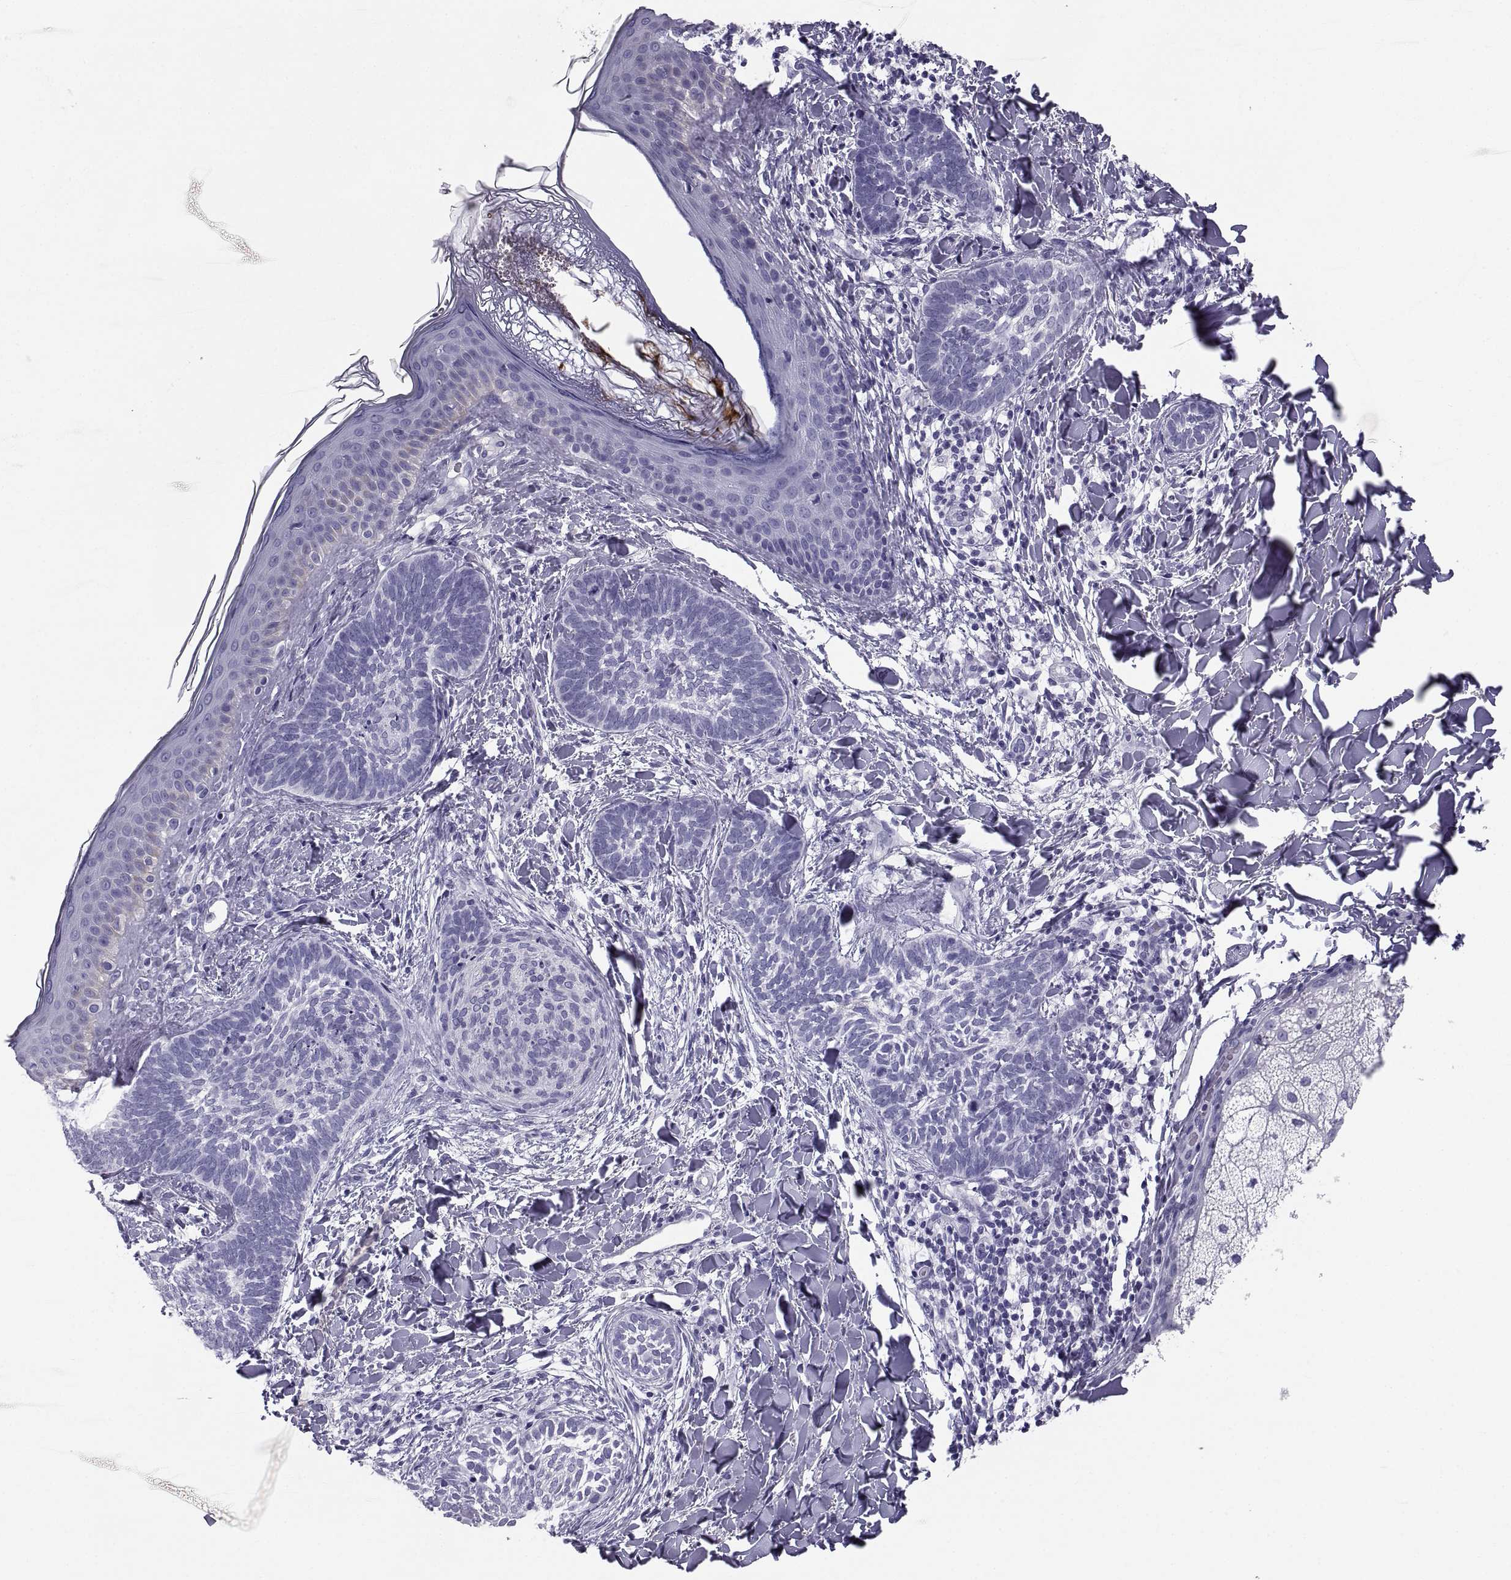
{"staining": {"intensity": "negative", "quantity": "none", "location": "none"}, "tissue": "skin cancer", "cell_type": "Tumor cells", "image_type": "cancer", "snomed": [{"axis": "morphology", "description": "Normal tissue, NOS"}, {"axis": "morphology", "description": "Basal cell carcinoma"}, {"axis": "topography", "description": "Skin"}], "caption": "IHC image of neoplastic tissue: human basal cell carcinoma (skin) stained with DAB reveals no significant protein positivity in tumor cells.", "gene": "PCSK1N", "patient": {"sex": "male", "age": 46}}